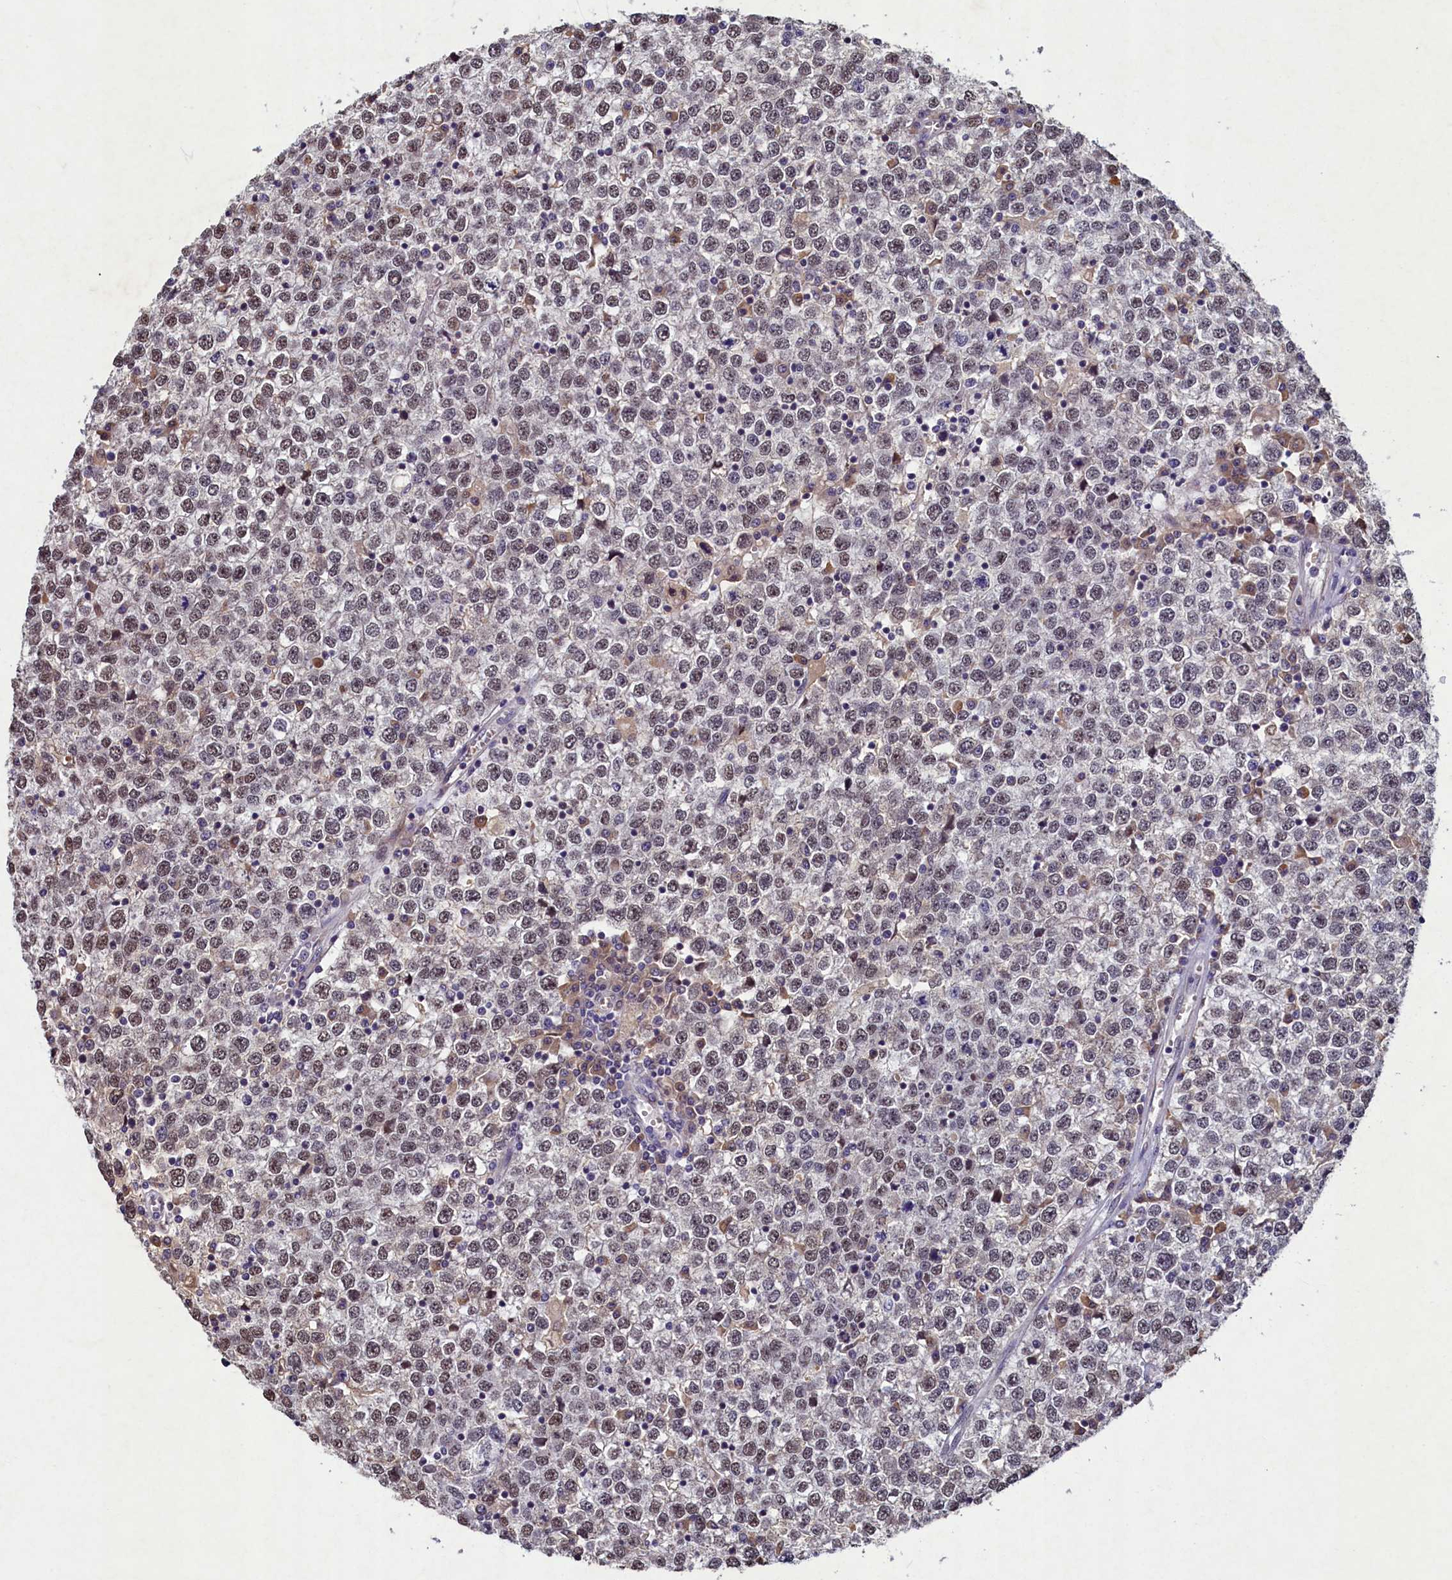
{"staining": {"intensity": "moderate", "quantity": "25%-75%", "location": "nuclear"}, "tissue": "testis cancer", "cell_type": "Tumor cells", "image_type": "cancer", "snomed": [{"axis": "morphology", "description": "Seminoma, NOS"}, {"axis": "topography", "description": "Testis"}], "caption": "A high-resolution histopathology image shows IHC staining of testis seminoma, which displays moderate nuclear positivity in about 25%-75% of tumor cells.", "gene": "LATS2", "patient": {"sex": "male", "age": 65}}